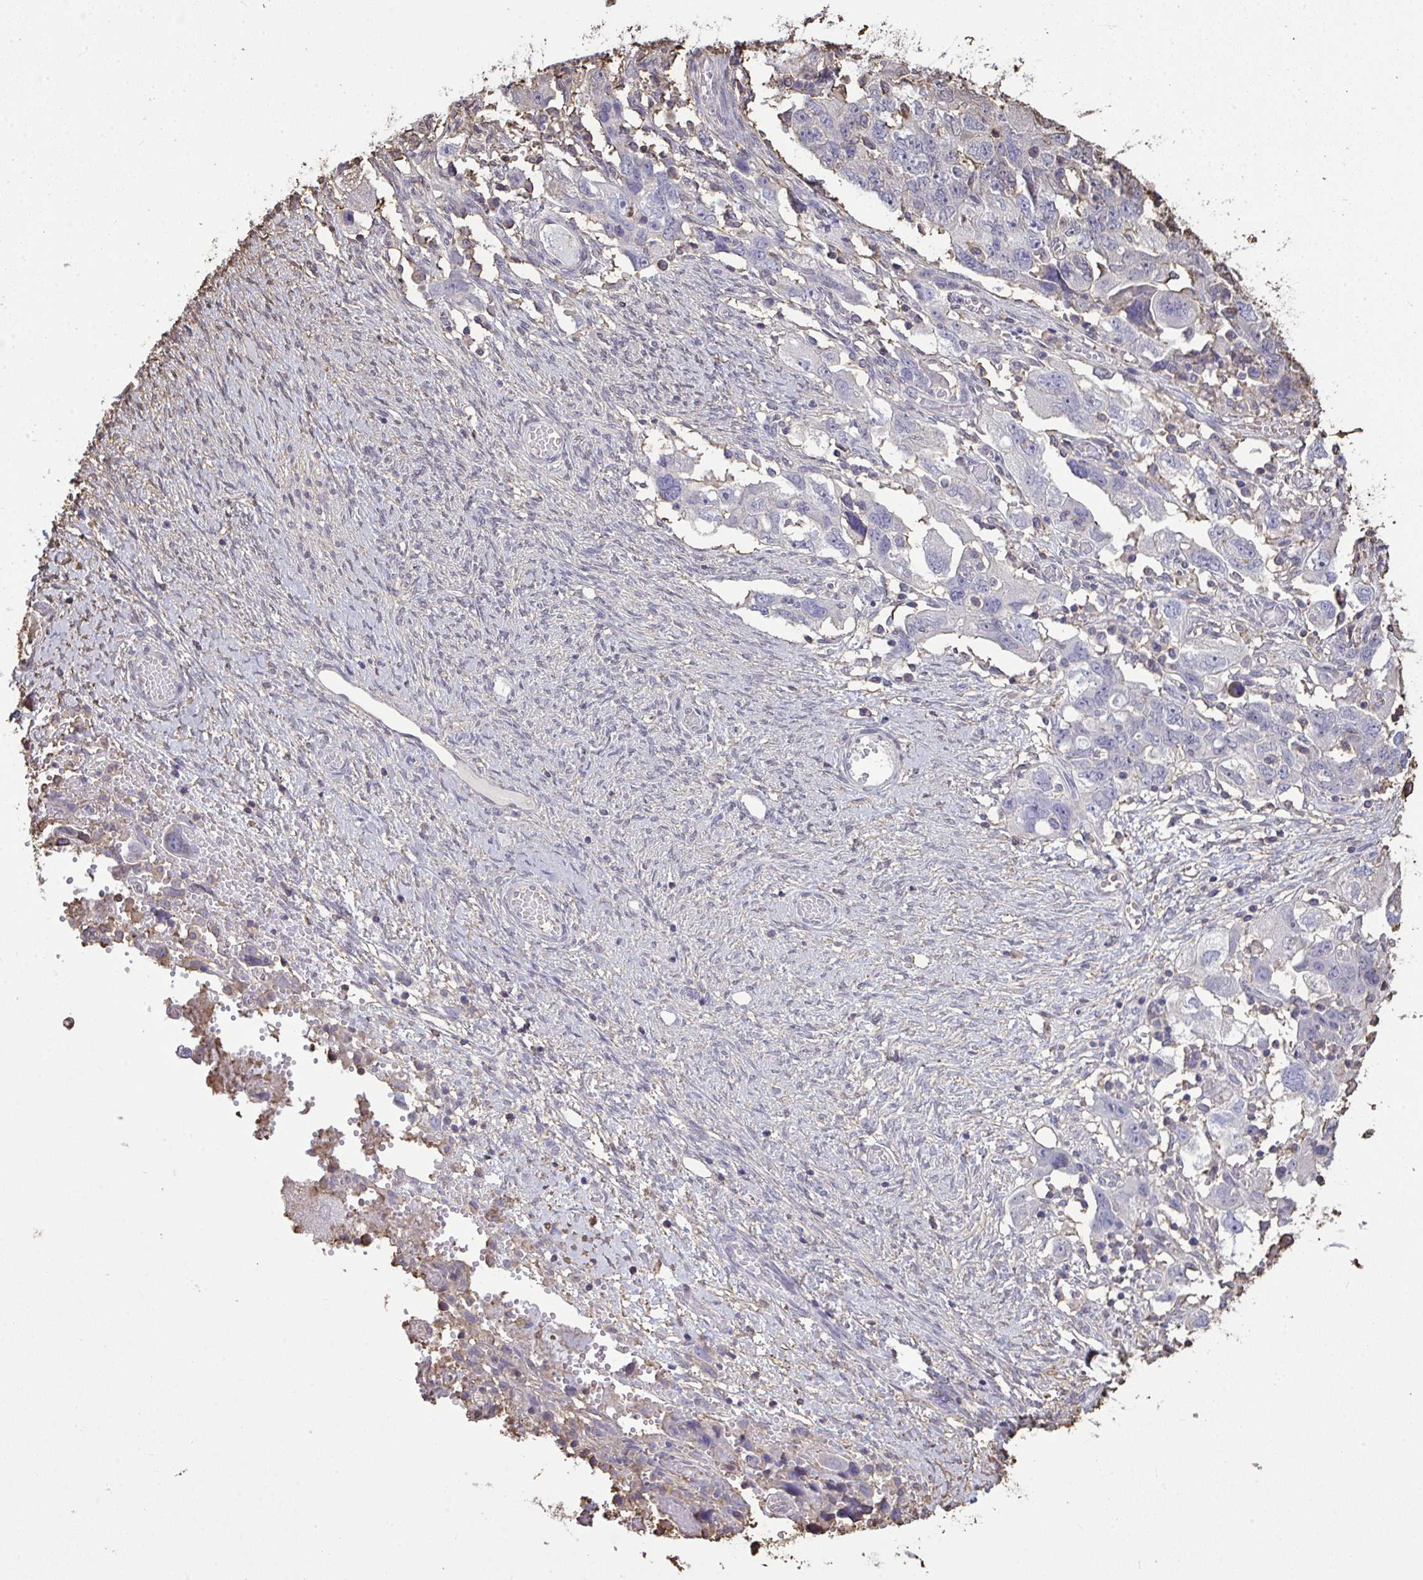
{"staining": {"intensity": "negative", "quantity": "none", "location": "none"}, "tissue": "ovarian cancer", "cell_type": "Tumor cells", "image_type": "cancer", "snomed": [{"axis": "morphology", "description": "Carcinoma, NOS"}, {"axis": "morphology", "description": "Cystadenocarcinoma, serous, NOS"}, {"axis": "topography", "description": "Ovary"}], "caption": "Ovarian cancer (carcinoma) stained for a protein using IHC shows no staining tumor cells.", "gene": "ANXA5", "patient": {"sex": "female", "age": 69}}